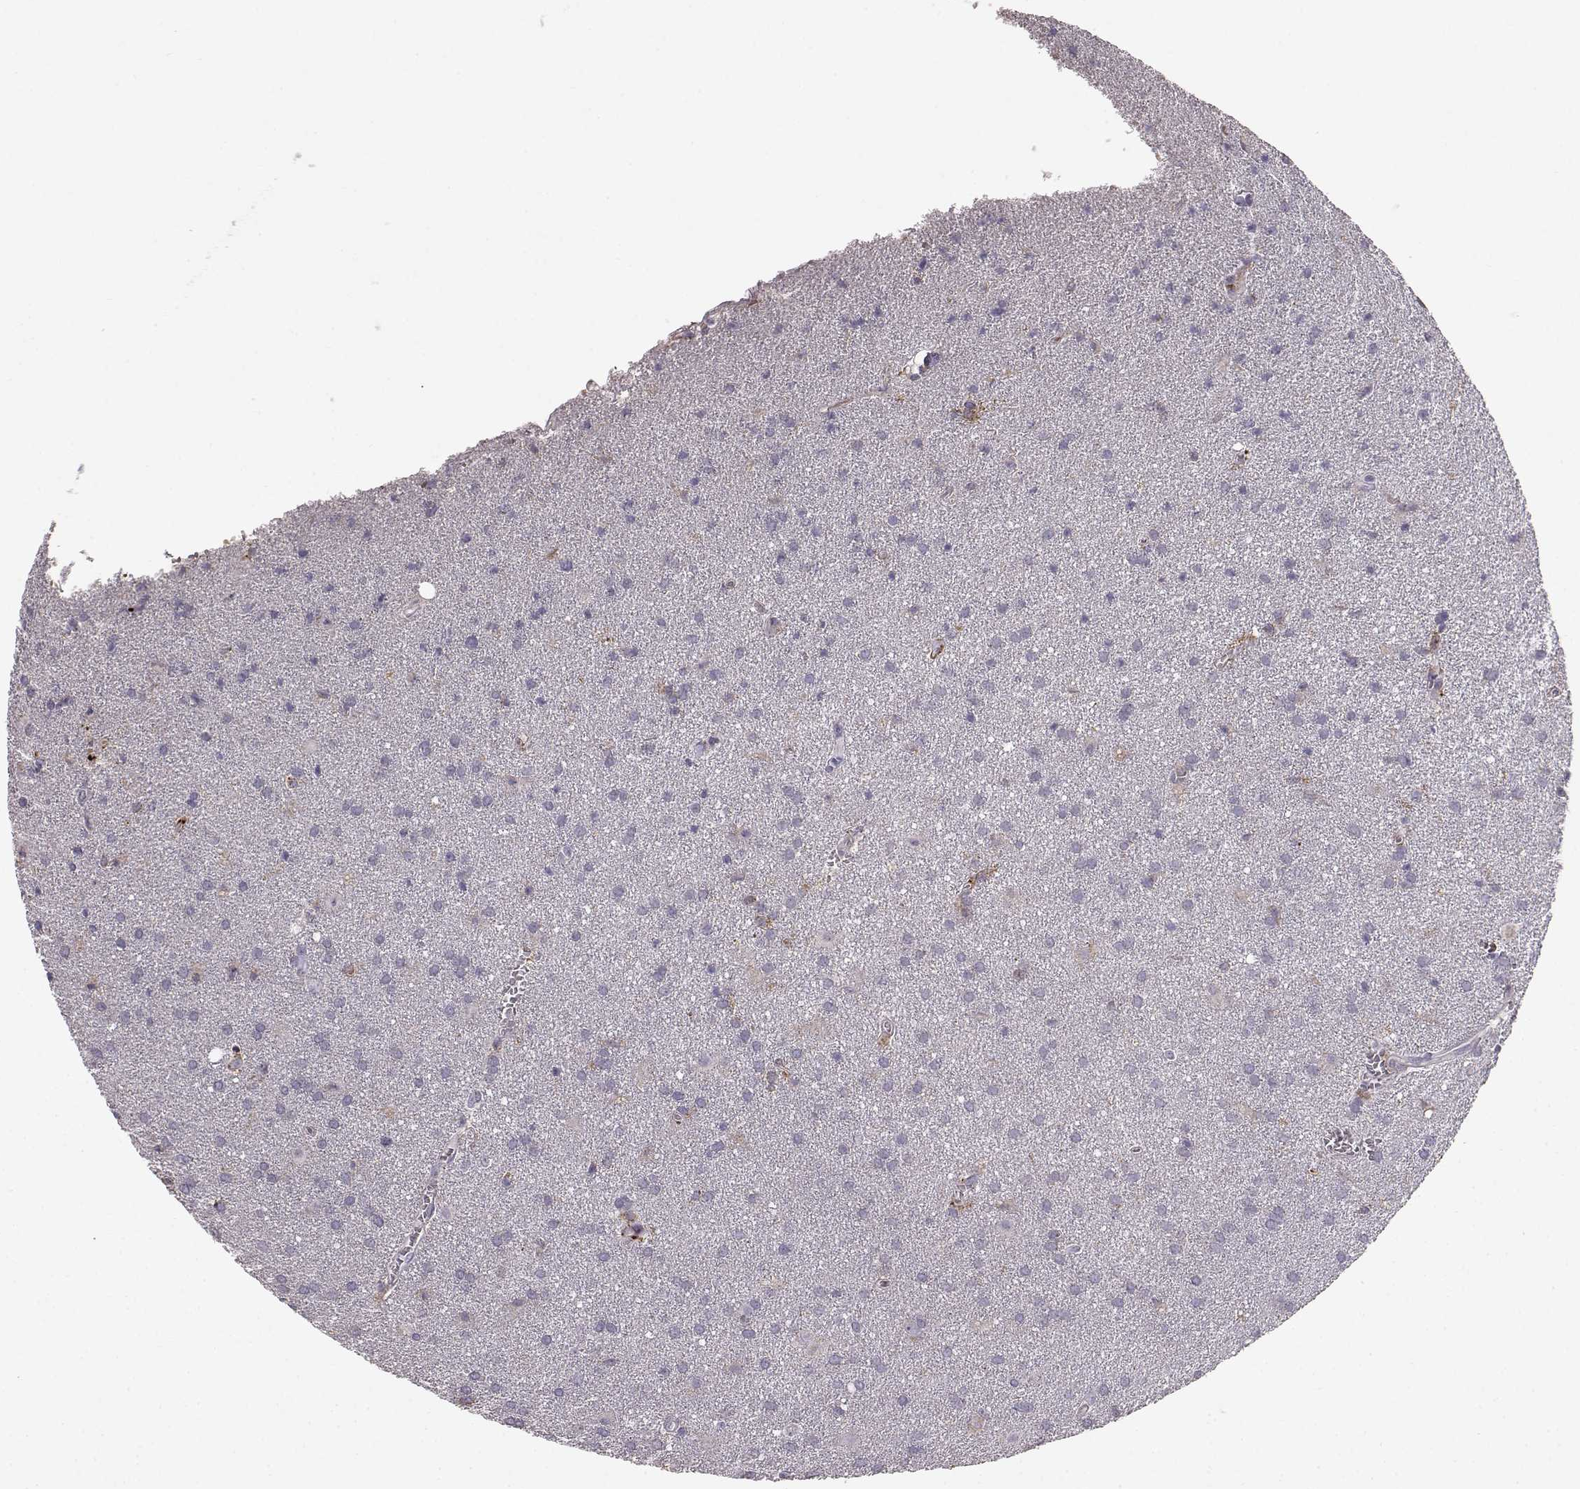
{"staining": {"intensity": "negative", "quantity": "none", "location": "none"}, "tissue": "glioma", "cell_type": "Tumor cells", "image_type": "cancer", "snomed": [{"axis": "morphology", "description": "Glioma, malignant, Low grade"}, {"axis": "topography", "description": "Brain"}], "caption": "Immunohistochemistry histopathology image of neoplastic tissue: human glioma stained with DAB exhibits no significant protein staining in tumor cells.", "gene": "CCNF", "patient": {"sex": "male", "age": 58}}